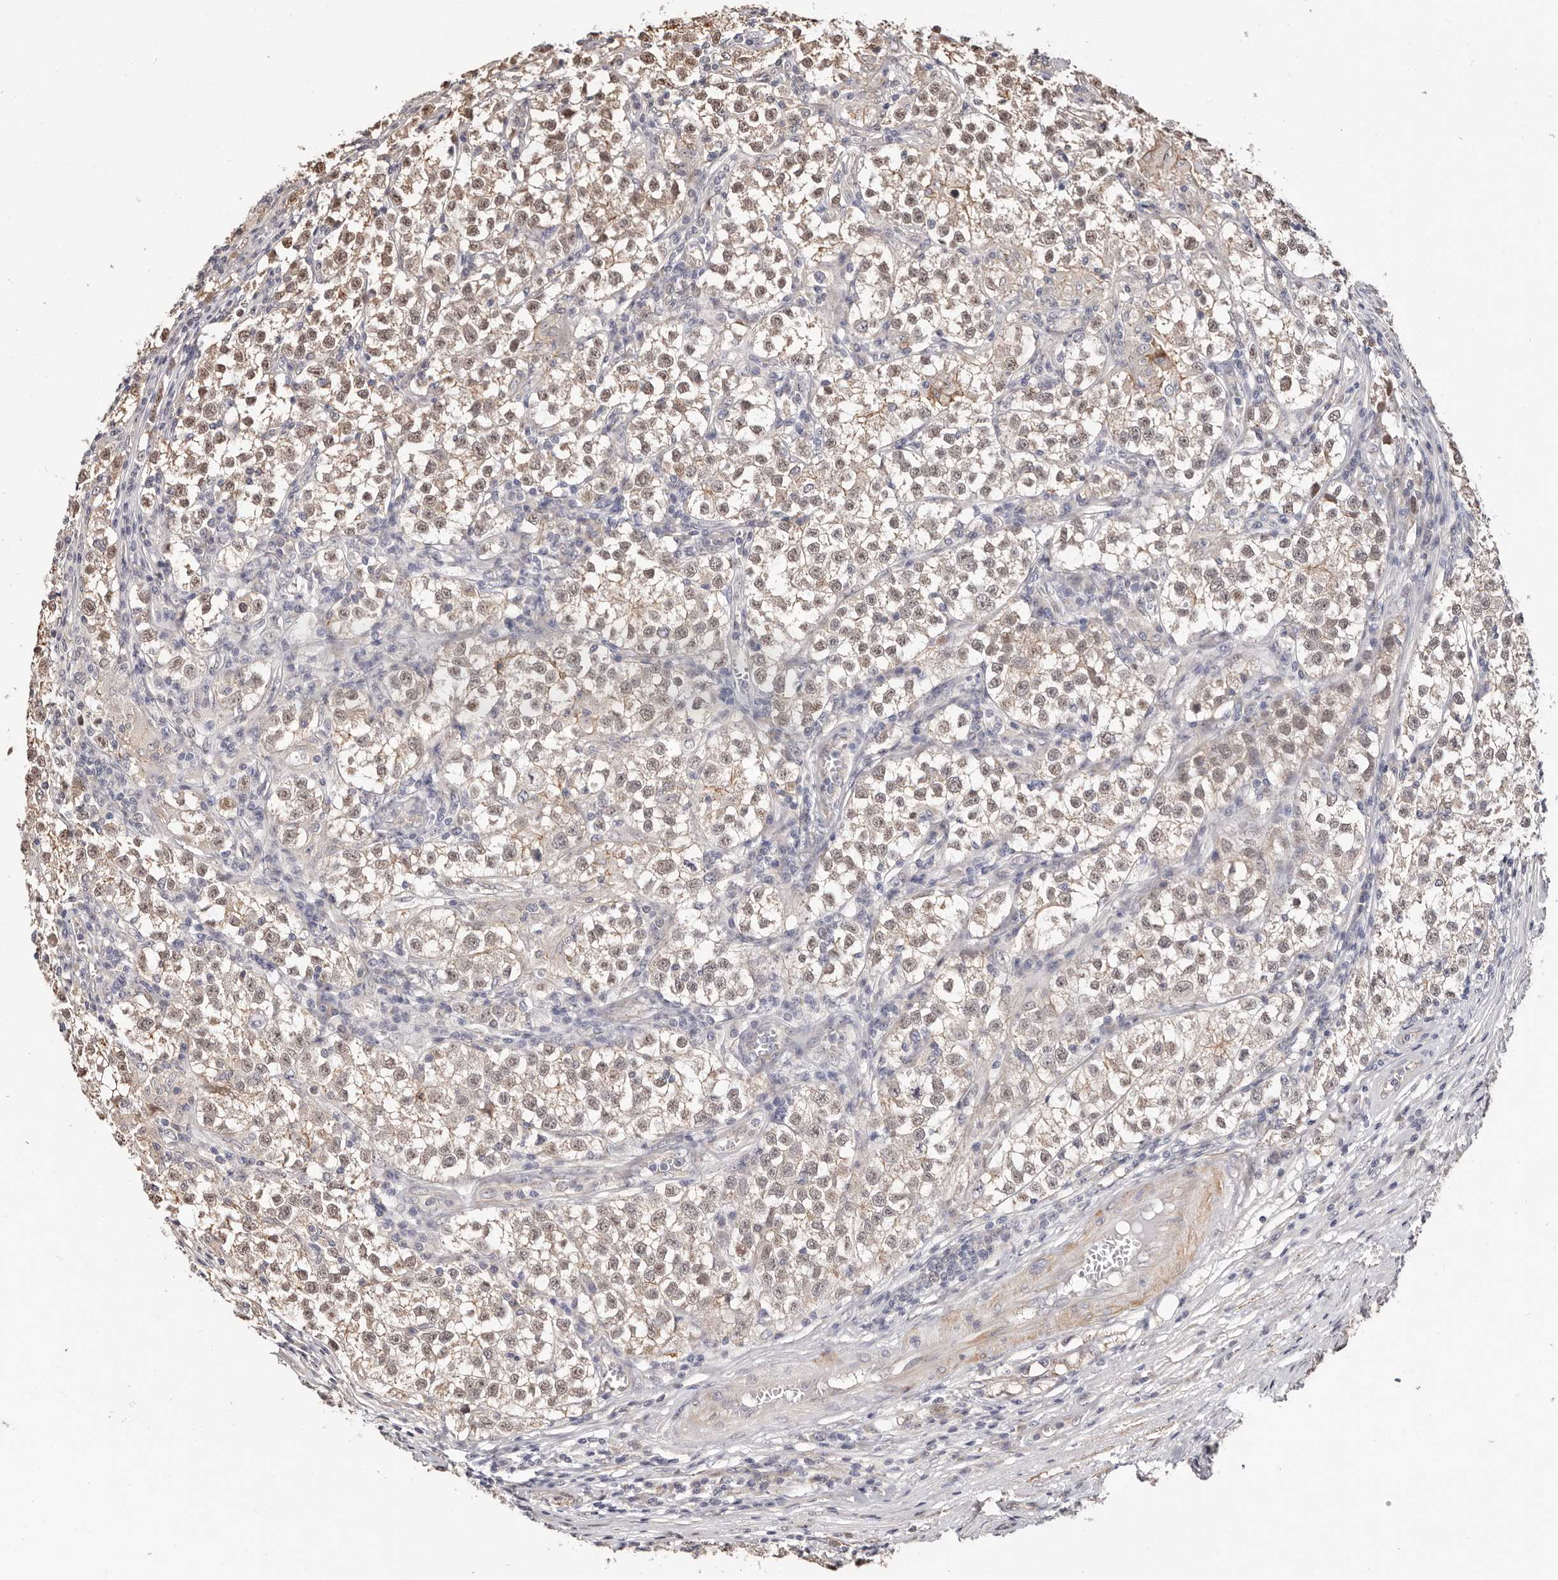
{"staining": {"intensity": "weak", "quantity": "<25%", "location": "cytoplasmic/membranous"}, "tissue": "testis cancer", "cell_type": "Tumor cells", "image_type": "cancer", "snomed": [{"axis": "morphology", "description": "Seminoma, NOS"}, {"axis": "morphology", "description": "Carcinoma, Embryonal, NOS"}, {"axis": "topography", "description": "Testis"}], "caption": "Tumor cells are negative for brown protein staining in testis embryonal carcinoma.", "gene": "TRIP13", "patient": {"sex": "male", "age": 43}}